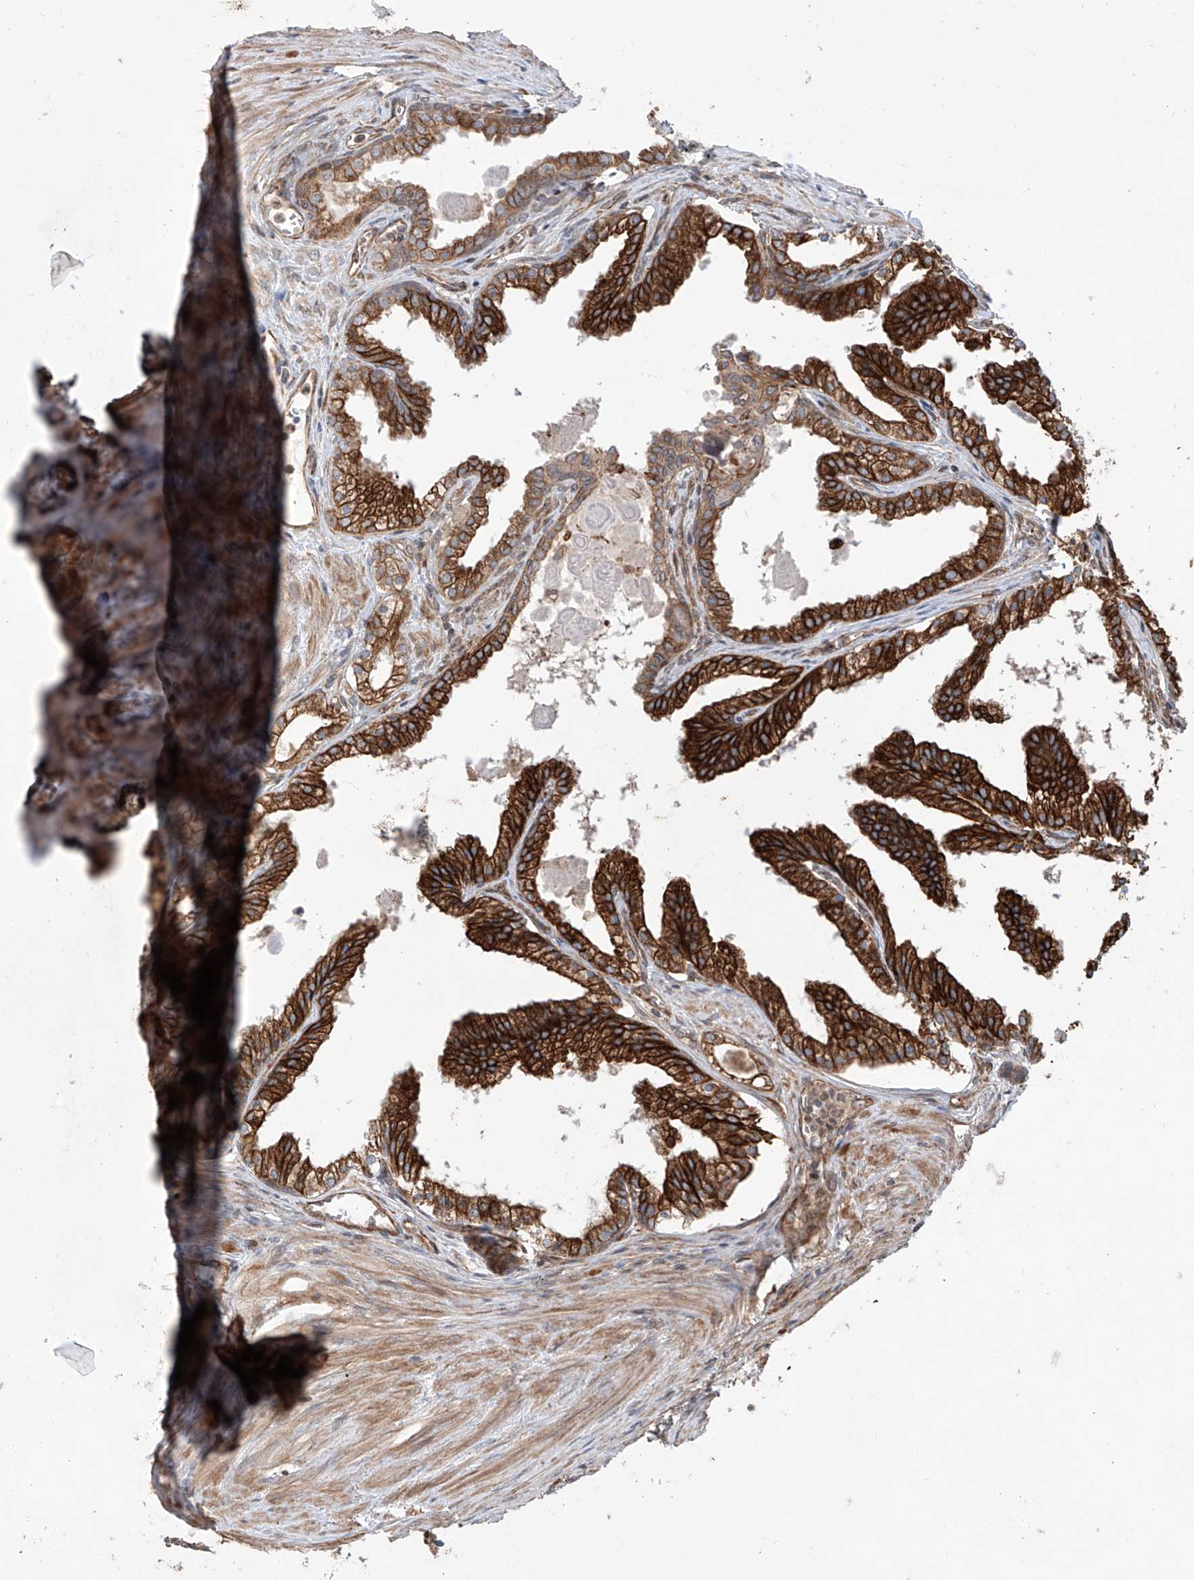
{"staining": {"intensity": "strong", "quantity": ">75%", "location": "cytoplasmic/membranous"}, "tissue": "prostate cancer", "cell_type": "Tumor cells", "image_type": "cancer", "snomed": [{"axis": "morphology", "description": "Adenocarcinoma, High grade"}, {"axis": "topography", "description": "Prostate"}], "caption": "Prostate adenocarcinoma (high-grade) stained for a protein (brown) displays strong cytoplasmic/membranous positive positivity in about >75% of tumor cells.", "gene": "APAF1", "patient": {"sex": "male", "age": 68}}